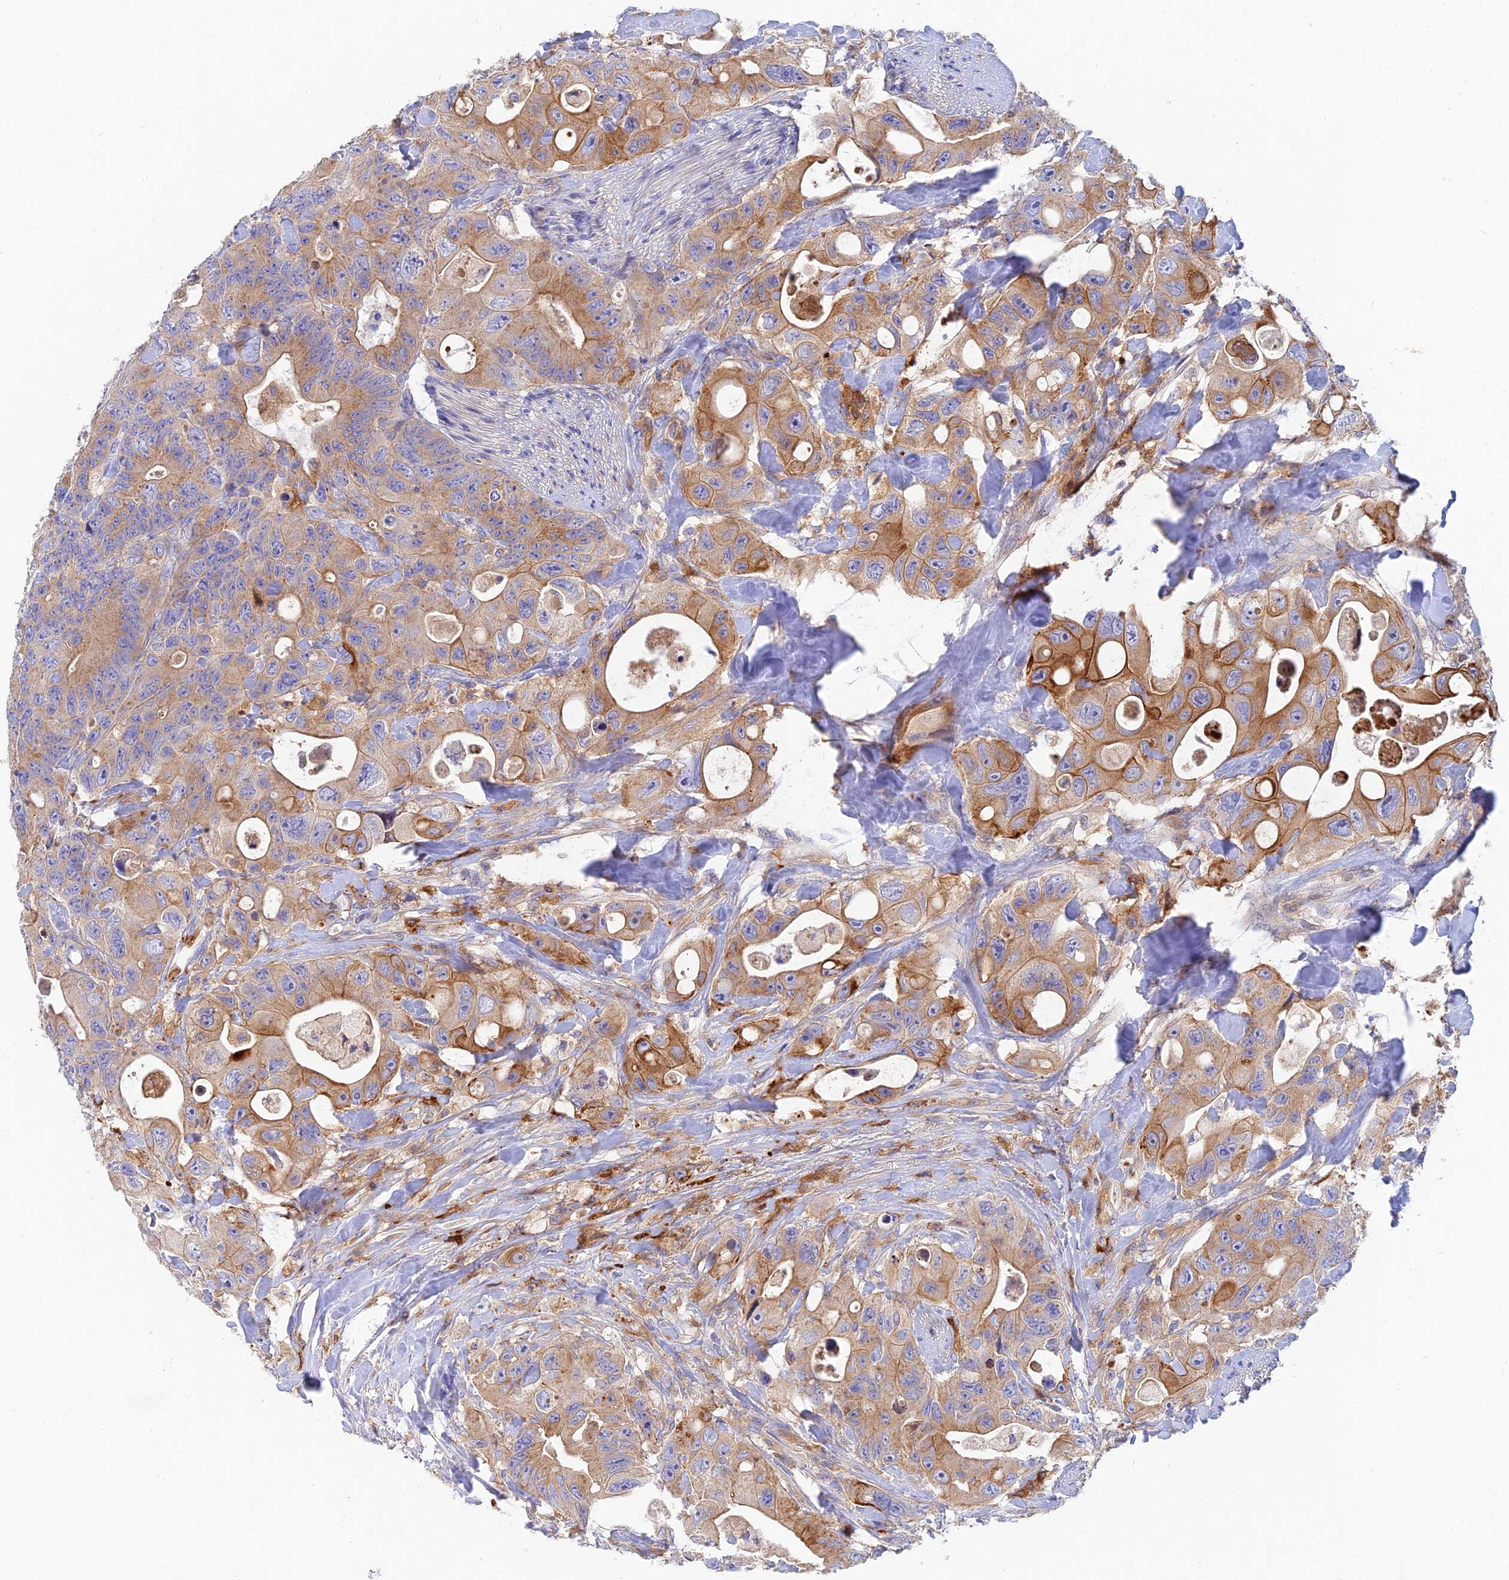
{"staining": {"intensity": "moderate", "quantity": "25%-75%", "location": "cytoplasmic/membranous"}, "tissue": "colorectal cancer", "cell_type": "Tumor cells", "image_type": "cancer", "snomed": [{"axis": "morphology", "description": "Adenocarcinoma, NOS"}, {"axis": "topography", "description": "Colon"}], "caption": "Immunohistochemical staining of colorectal adenocarcinoma displays medium levels of moderate cytoplasmic/membranous protein expression in approximately 25%-75% of tumor cells.", "gene": "MROH1", "patient": {"sex": "female", "age": 46}}